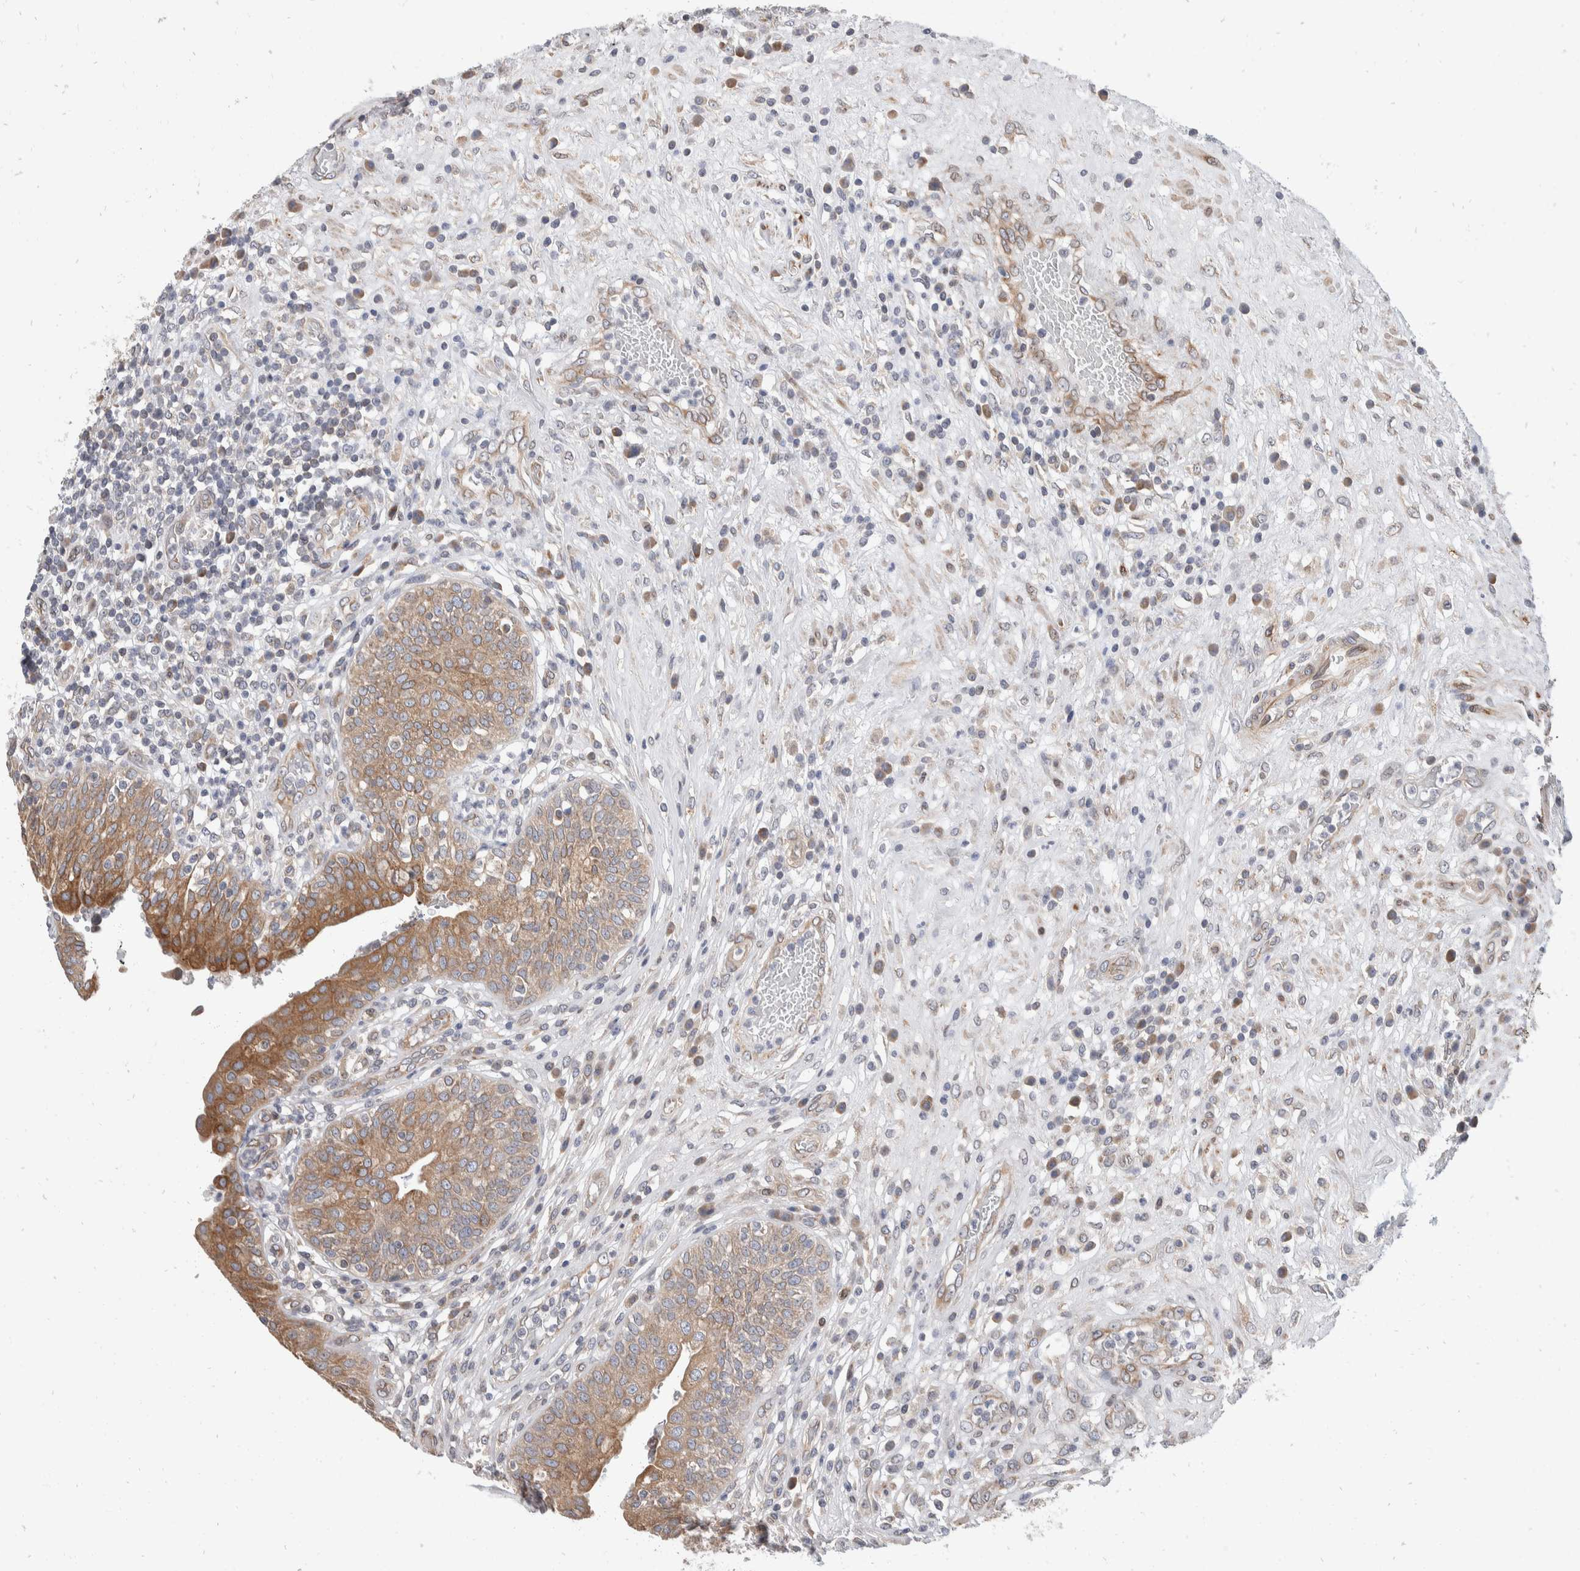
{"staining": {"intensity": "strong", "quantity": ">75%", "location": "cytoplasmic/membranous"}, "tissue": "urinary bladder", "cell_type": "Urothelial cells", "image_type": "normal", "snomed": [{"axis": "morphology", "description": "Normal tissue, NOS"}, {"axis": "topography", "description": "Urinary bladder"}], "caption": "The micrograph reveals immunohistochemical staining of benign urinary bladder. There is strong cytoplasmic/membranous positivity is appreciated in about >75% of urothelial cells. The staining was performed using DAB (3,3'-diaminobenzidine), with brown indicating positive protein expression. Nuclei are stained blue with hematoxylin.", "gene": "TMEM245", "patient": {"sex": "female", "age": 62}}